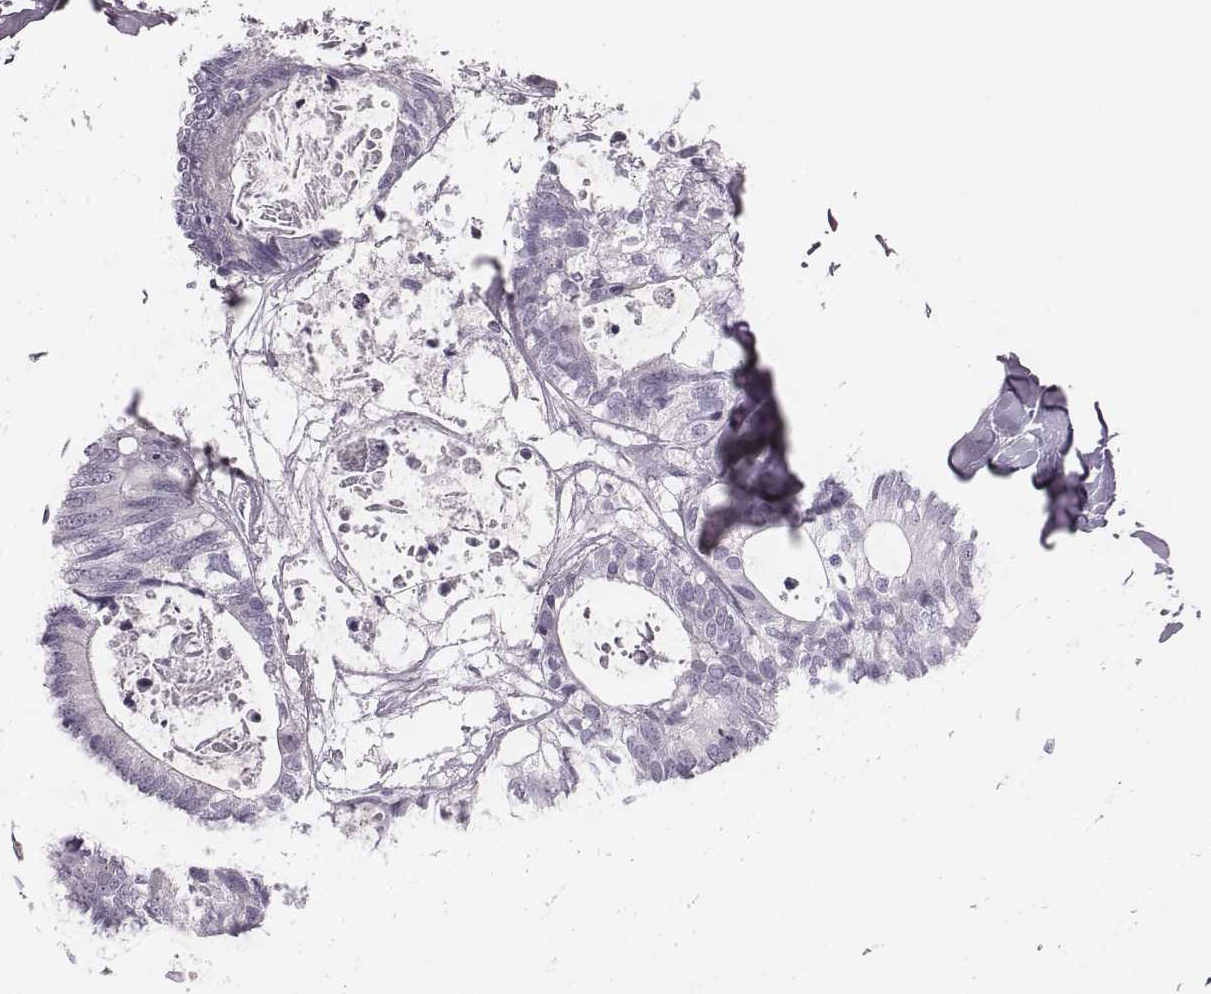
{"staining": {"intensity": "negative", "quantity": "none", "location": "none"}, "tissue": "colorectal cancer", "cell_type": "Tumor cells", "image_type": "cancer", "snomed": [{"axis": "morphology", "description": "Adenocarcinoma, NOS"}, {"axis": "topography", "description": "Colon"}, {"axis": "topography", "description": "Rectum"}], "caption": "Tumor cells are negative for brown protein staining in colorectal cancer. (DAB immunohistochemistry, high magnification).", "gene": "PDE8B", "patient": {"sex": "male", "age": 57}}